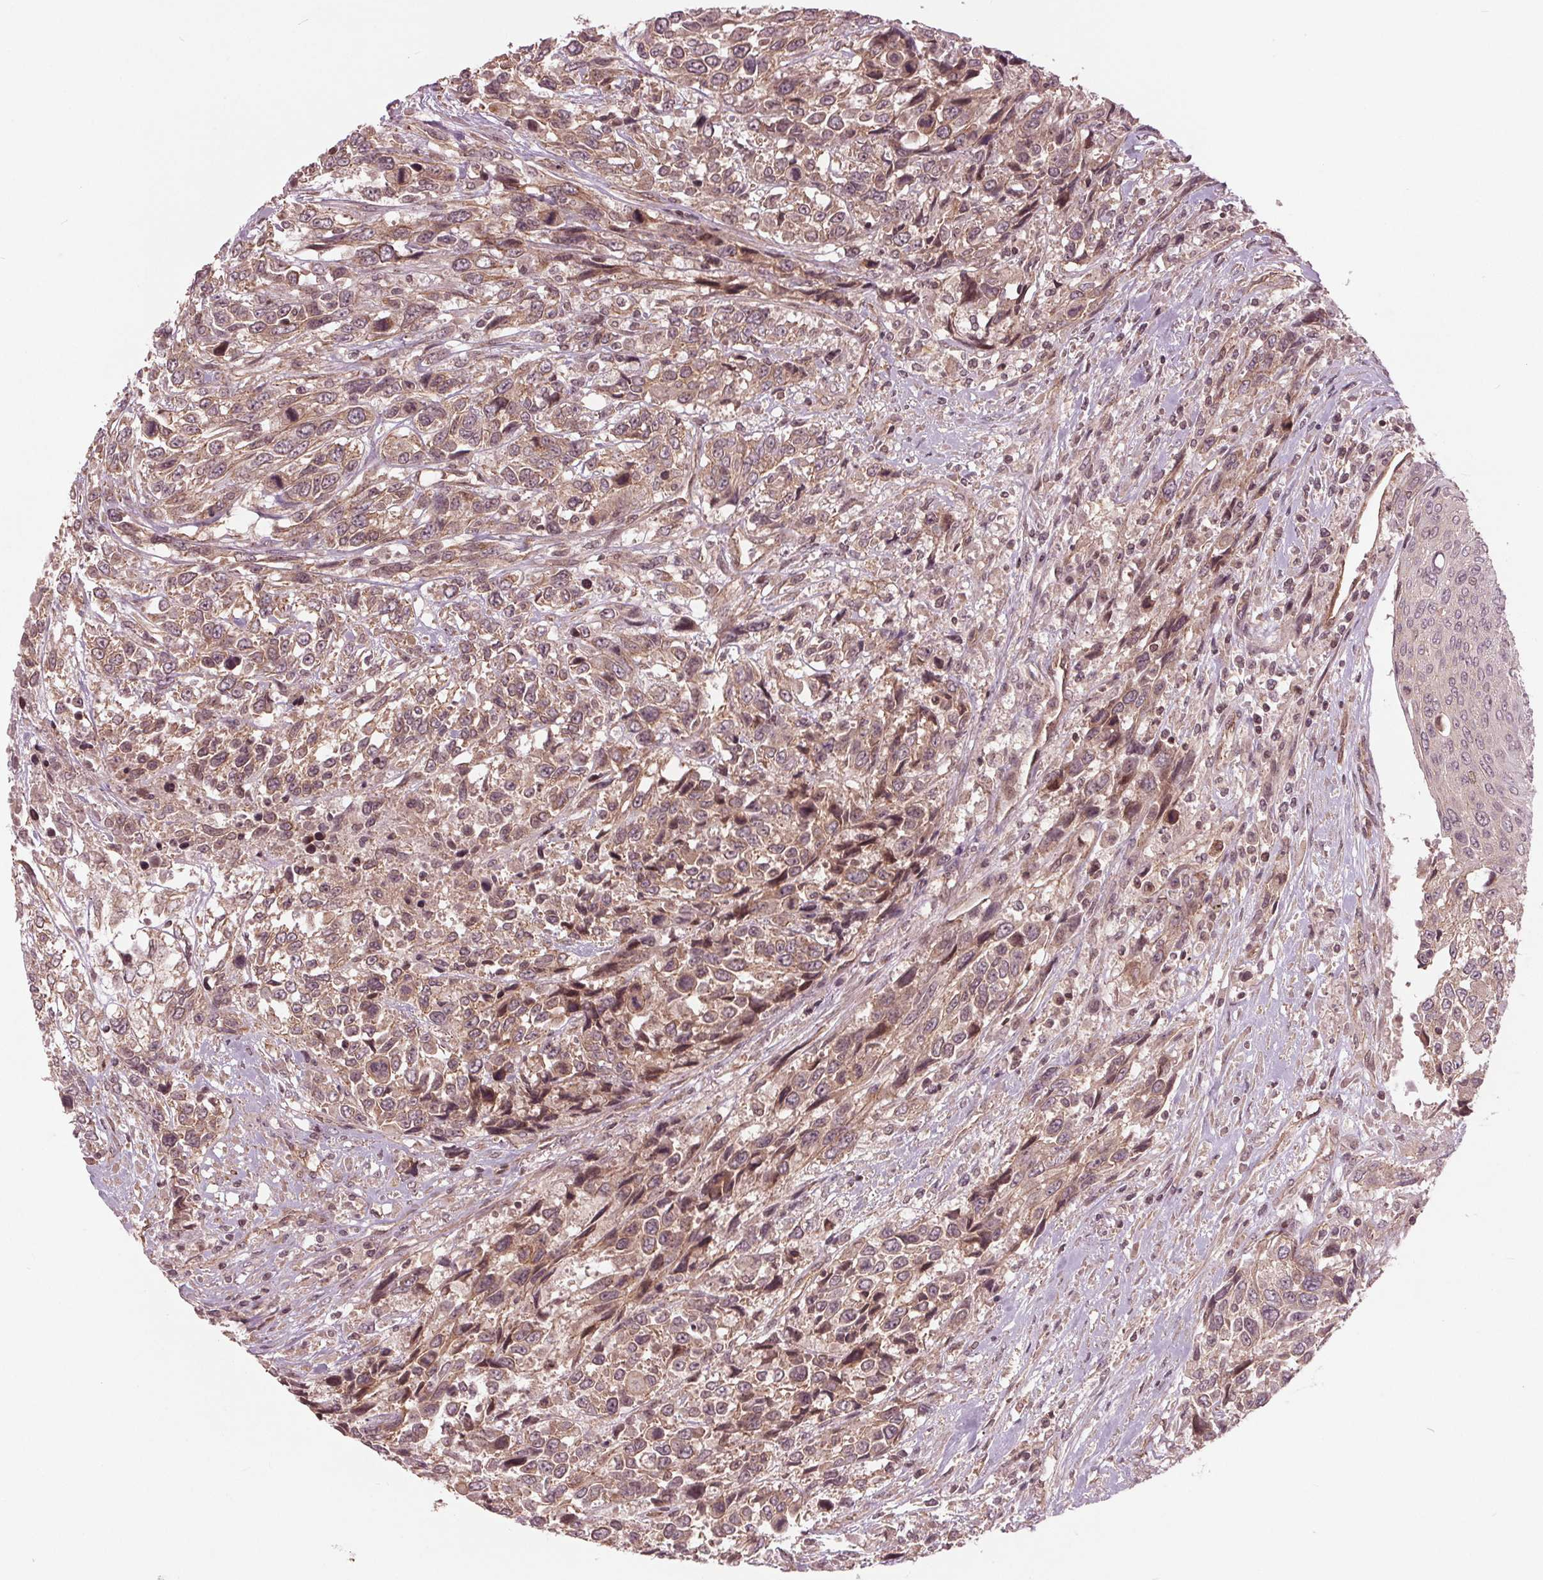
{"staining": {"intensity": "weak", "quantity": "25%-75%", "location": "cytoplasmic/membranous,nuclear"}, "tissue": "urothelial cancer", "cell_type": "Tumor cells", "image_type": "cancer", "snomed": [{"axis": "morphology", "description": "Urothelial carcinoma, High grade"}, {"axis": "topography", "description": "Urinary bladder"}], "caption": "Protein staining of high-grade urothelial carcinoma tissue reveals weak cytoplasmic/membranous and nuclear positivity in about 25%-75% of tumor cells. (brown staining indicates protein expression, while blue staining denotes nuclei).", "gene": "BTBD1", "patient": {"sex": "female", "age": 70}}